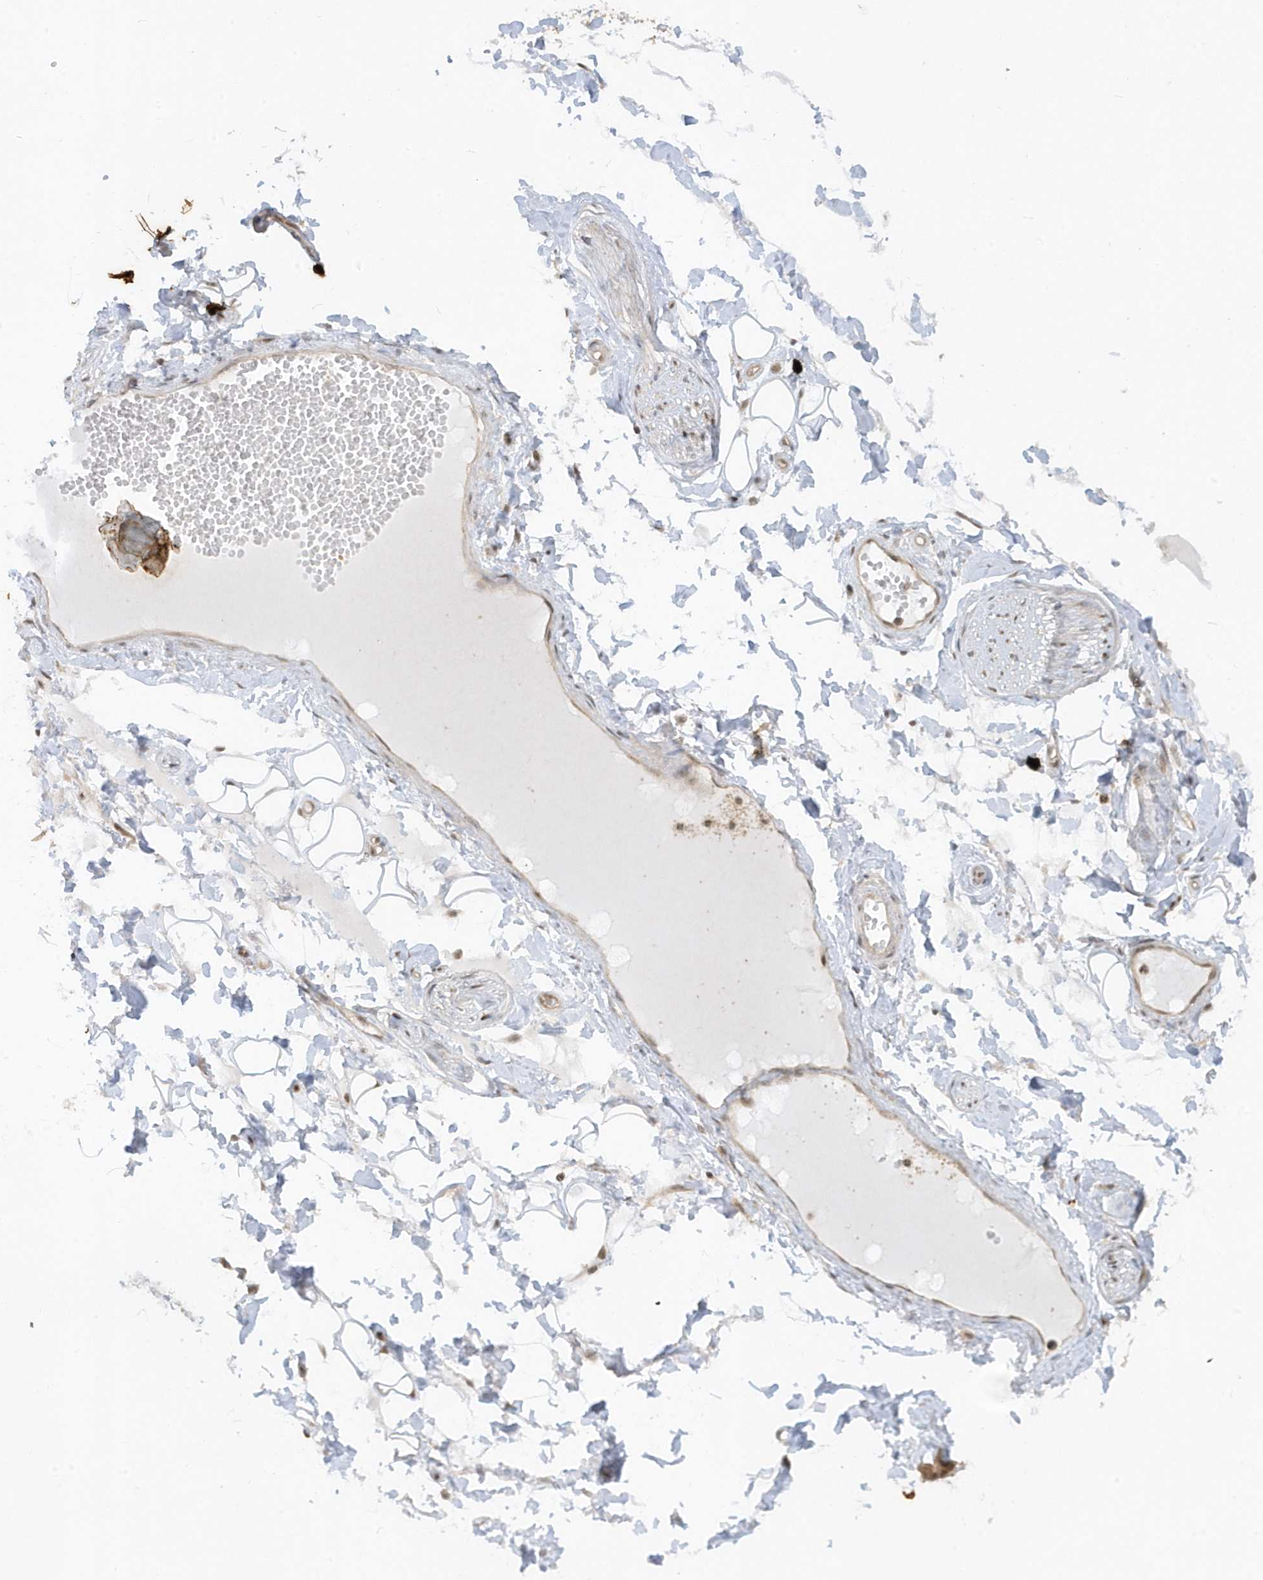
{"staining": {"intensity": "moderate", "quantity": ">75%", "location": "nuclear"}, "tissue": "adipose tissue", "cell_type": "Adipocytes", "image_type": "normal", "snomed": [{"axis": "morphology", "description": "Normal tissue, NOS"}, {"axis": "morphology", "description": "Inflammation, NOS"}, {"axis": "topography", "description": "Salivary gland"}, {"axis": "topography", "description": "Peripheral nerve tissue"}], "caption": "DAB (3,3'-diaminobenzidine) immunohistochemical staining of benign human adipose tissue reveals moderate nuclear protein staining in approximately >75% of adipocytes. Nuclei are stained in blue.", "gene": "PPP1R7", "patient": {"sex": "female", "age": 75}}